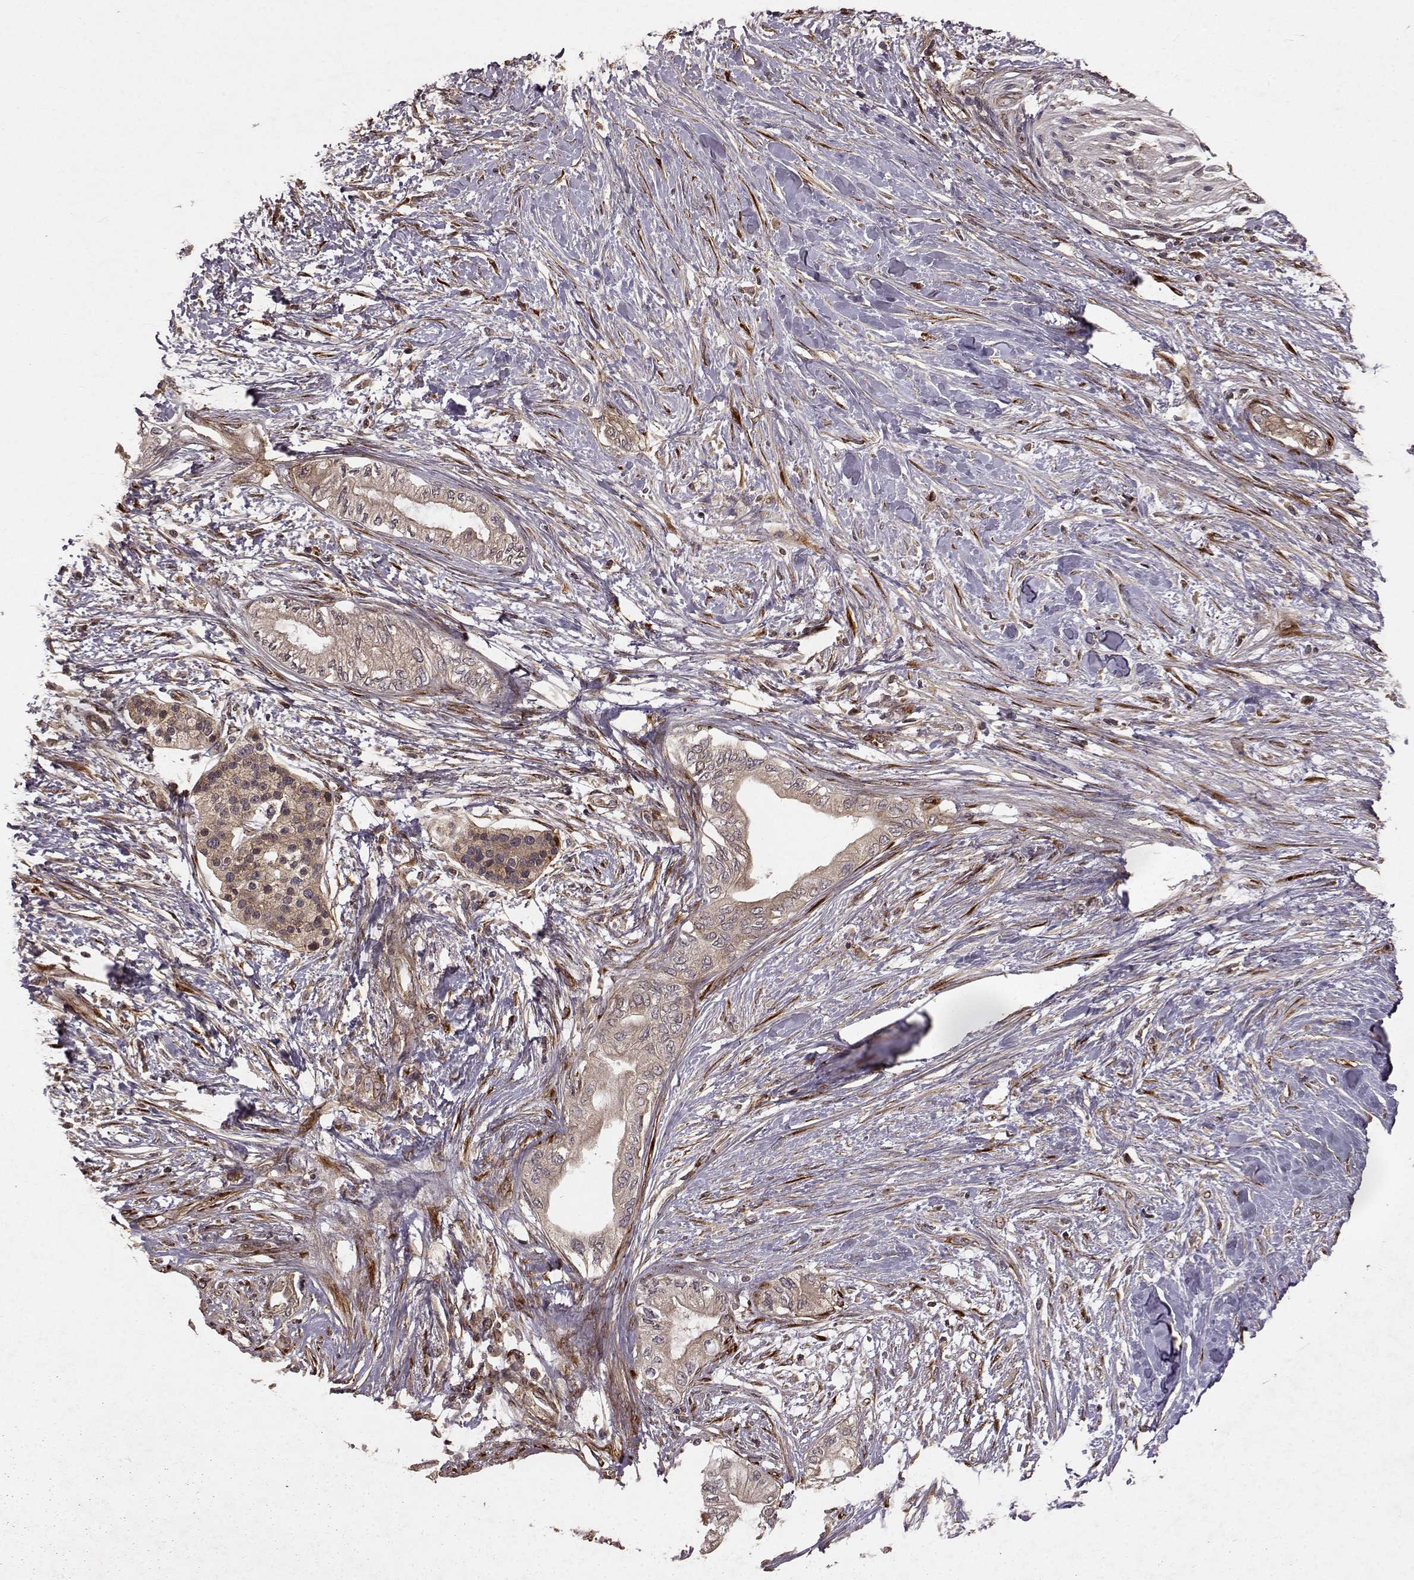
{"staining": {"intensity": "weak", "quantity": "25%-75%", "location": "cytoplasmic/membranous"}, "tissue": "pancreatic cancer", "cell_type": "Tumor cells", "image_type": "cancer", "snomed": [{"axis": "morphology", "description": "Normal tissue, NOS"}, {"axis": "morphology", "description": "Adenocarcinoma, NOS"}, {"axis": "topography", "description": "Pancreas"}, {"axis": "topography", "description": "Duodenum"}], "caption": "A low amount of weak cytoplasmic/membranous positivity is seen in about 25%-75% of tumor cells in adenocarcinoma (pancreatic) tissue.", "gene": "FSTL1", "patient": {"sex": "female", "age": 60}}